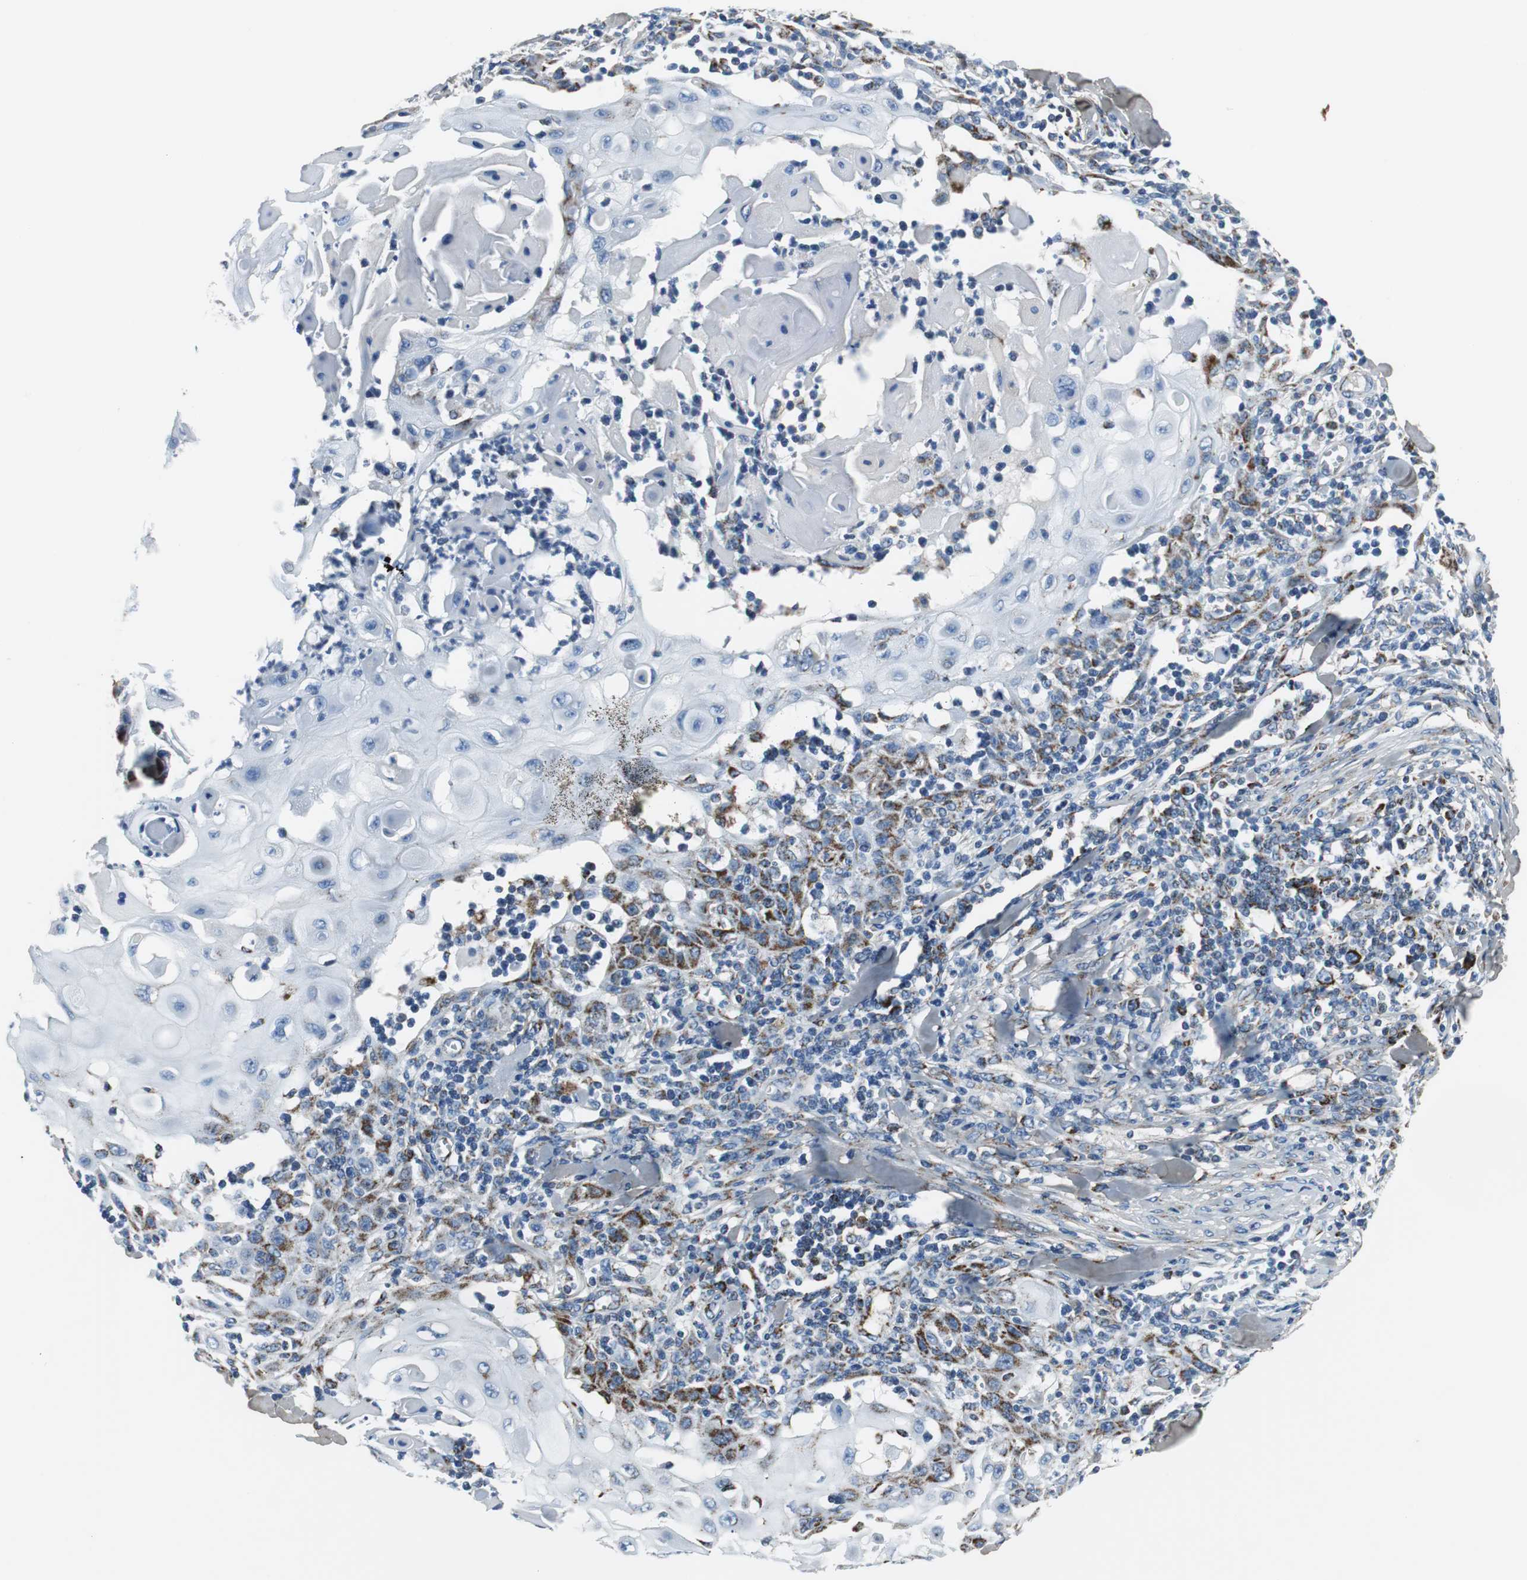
{"staining": {"intensity": "strong", "quantity": "<25%", "location": "cytoplasmic/membranous"}, "tissue": "skin cancer", "cell_type": "Tumor cells", "image_type": "cancer", "snomed": [{"axis": "morphology", "description": "Squamous cell carcinoma, NOS"}, {"axis": "topography", "description": "Skin"}], "caption": "Human skin squamous cell carcinoma stained with a brown dye exhibits strong cytoplasmic/membranous positive expression in about <25% of tumor cells.", "gene": "C1QTNF7", "patient": {"sex": "male", "age": 24}}